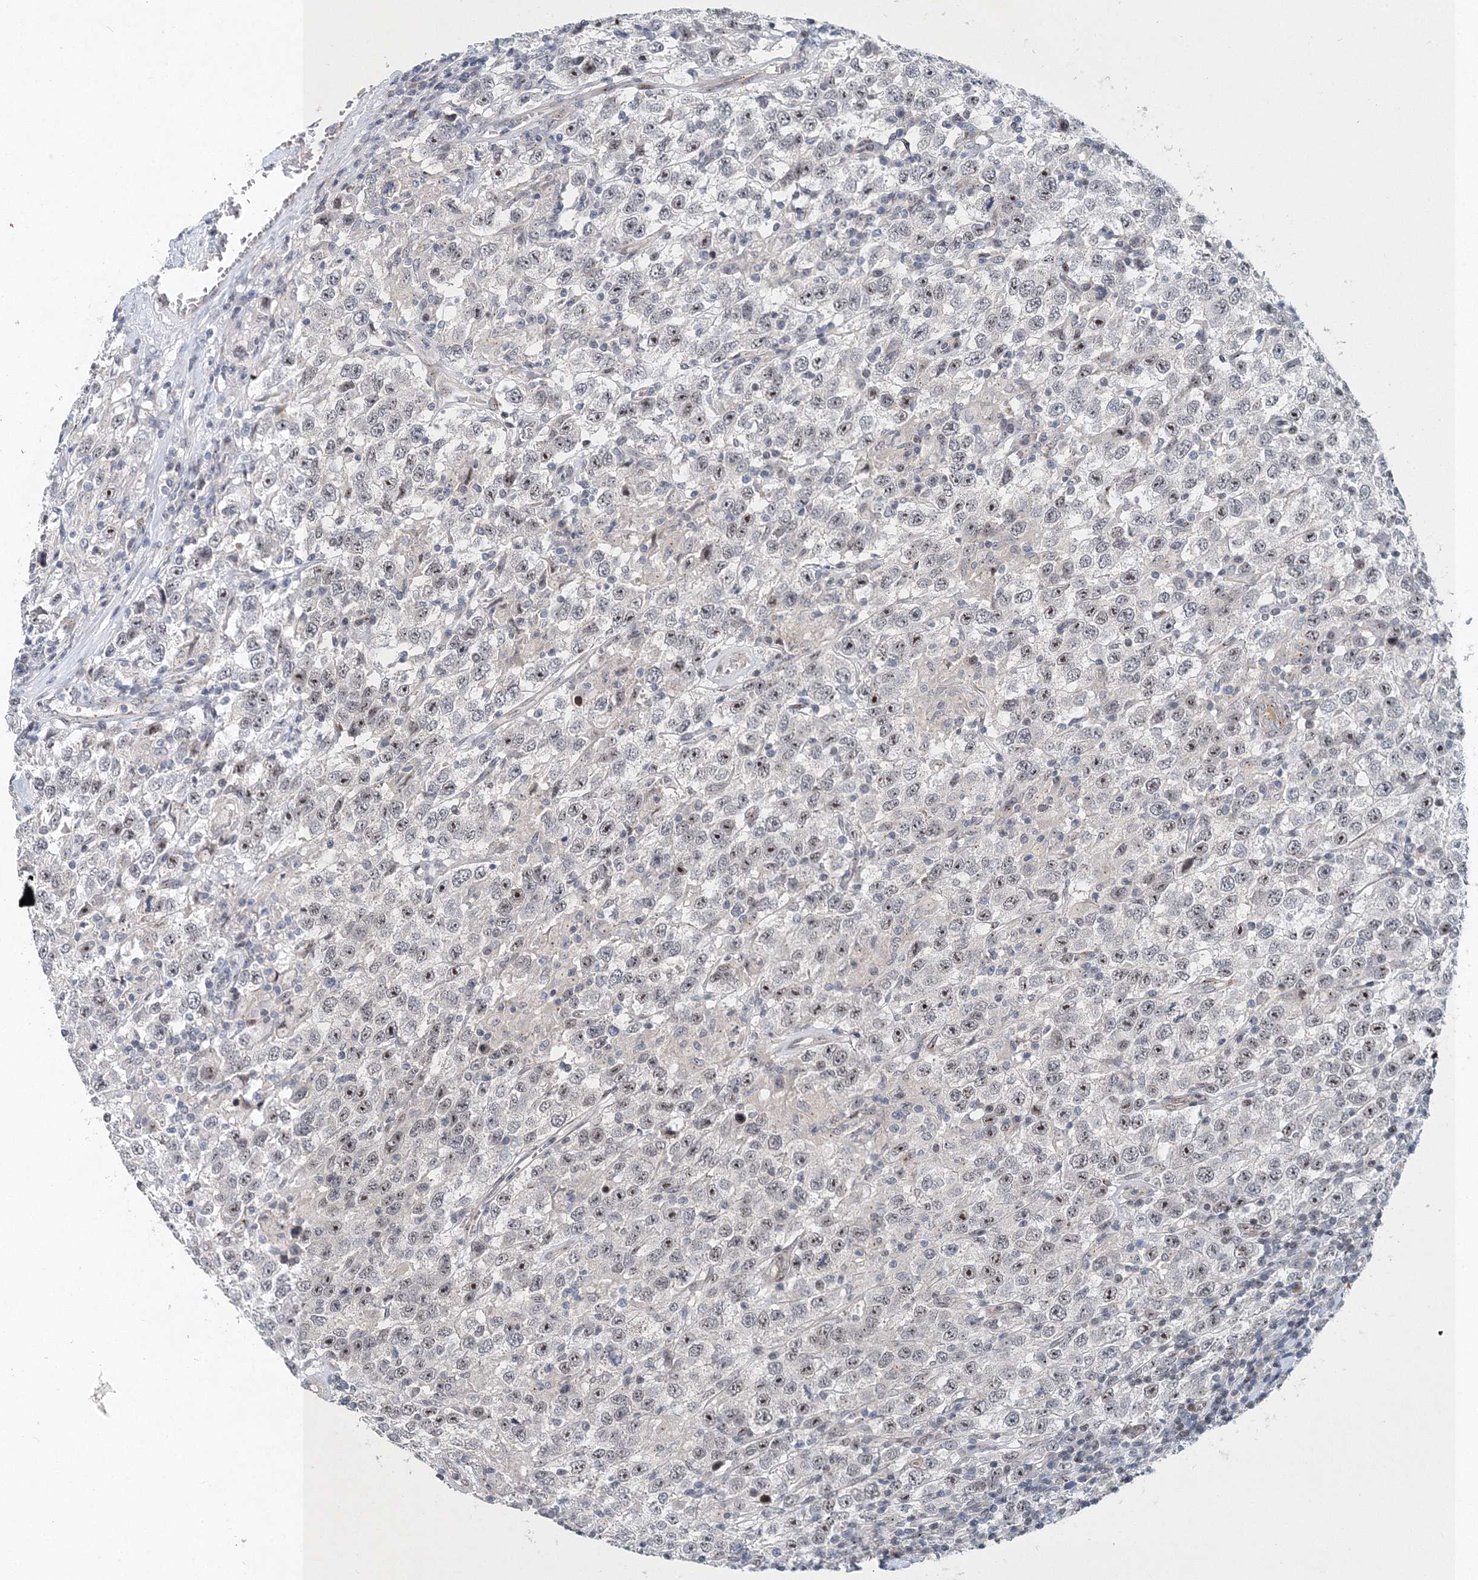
{"staining": {"intensity": "moderate", "quantity": "<25%", "location": "nuclear"}, "tissue": "testis cancer", "cell_type": "Tumor cells", "image_type": "cancer", "snomed": [{"axis": "morphology", "description": "Seminoma, NOS"}, {"axis": "topography", "description": "Testis"}], "caption": "Immunohistochemical staining of testis seminoma demonstrates low levels of moderate nuclear protein staining in about <25% of tumor cells.", "gene": "UIMC1", "patient": {"sex": "male", "age": 41}}